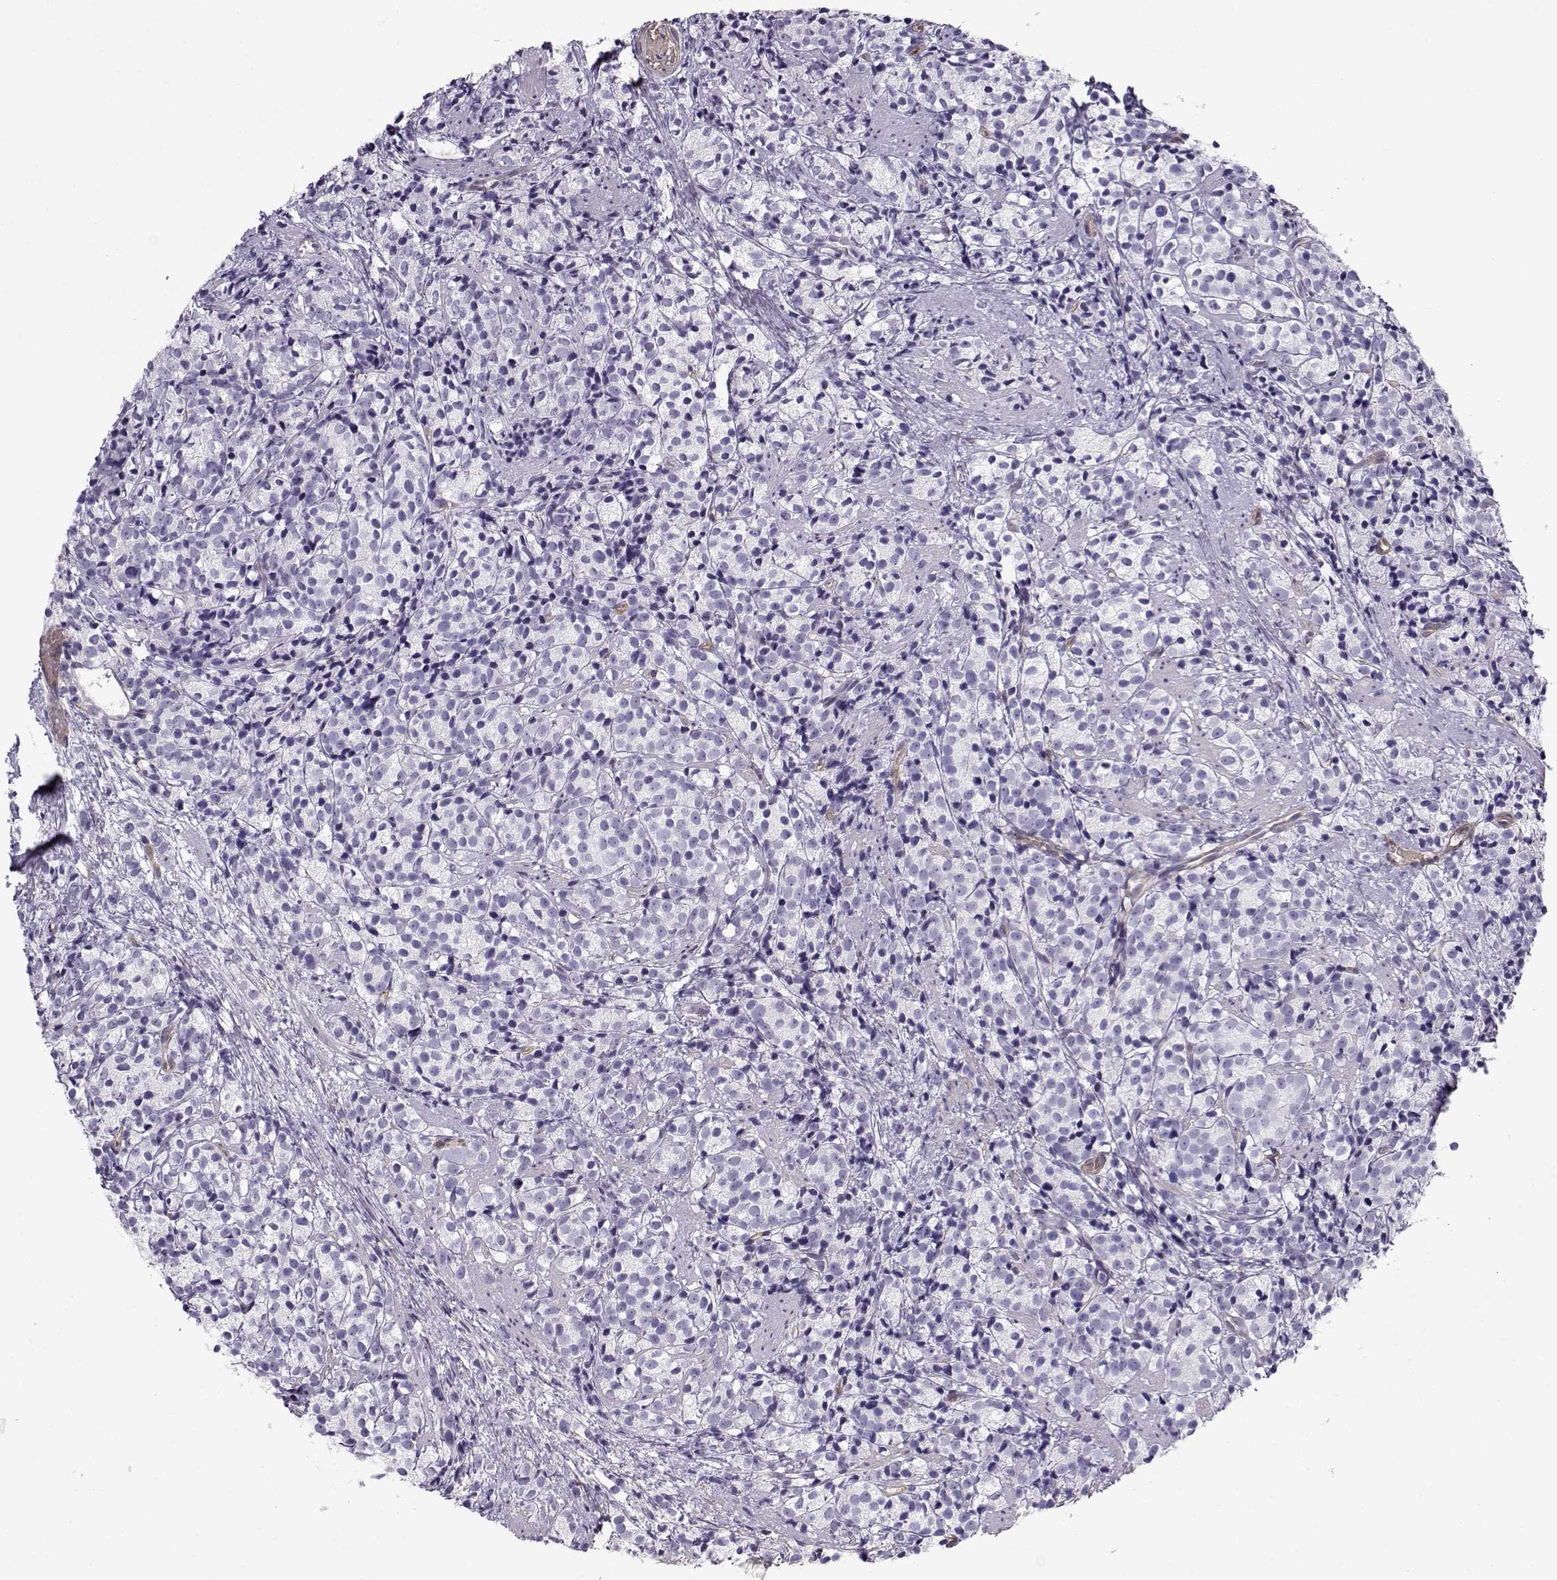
{"staining": {"intensity": "negative", "quantity": "none", "location": "none"}, "tissue": "prostate cancer", "cell_type": "Tumor cells", "image_type": "cancer", "snomed": [{"axis": "morphology", "description": "Adenocarcinoma, High grade"}, {"axis": "topography", "description": "Prostate"}], "caption": "IHC of prostate high-grade adenocarcinoma demonstrates no staining in tumor cells. Nuclei are stained in blue.", "gene": "MYO1A", "patient": {"sex": "male", "age": 53}}